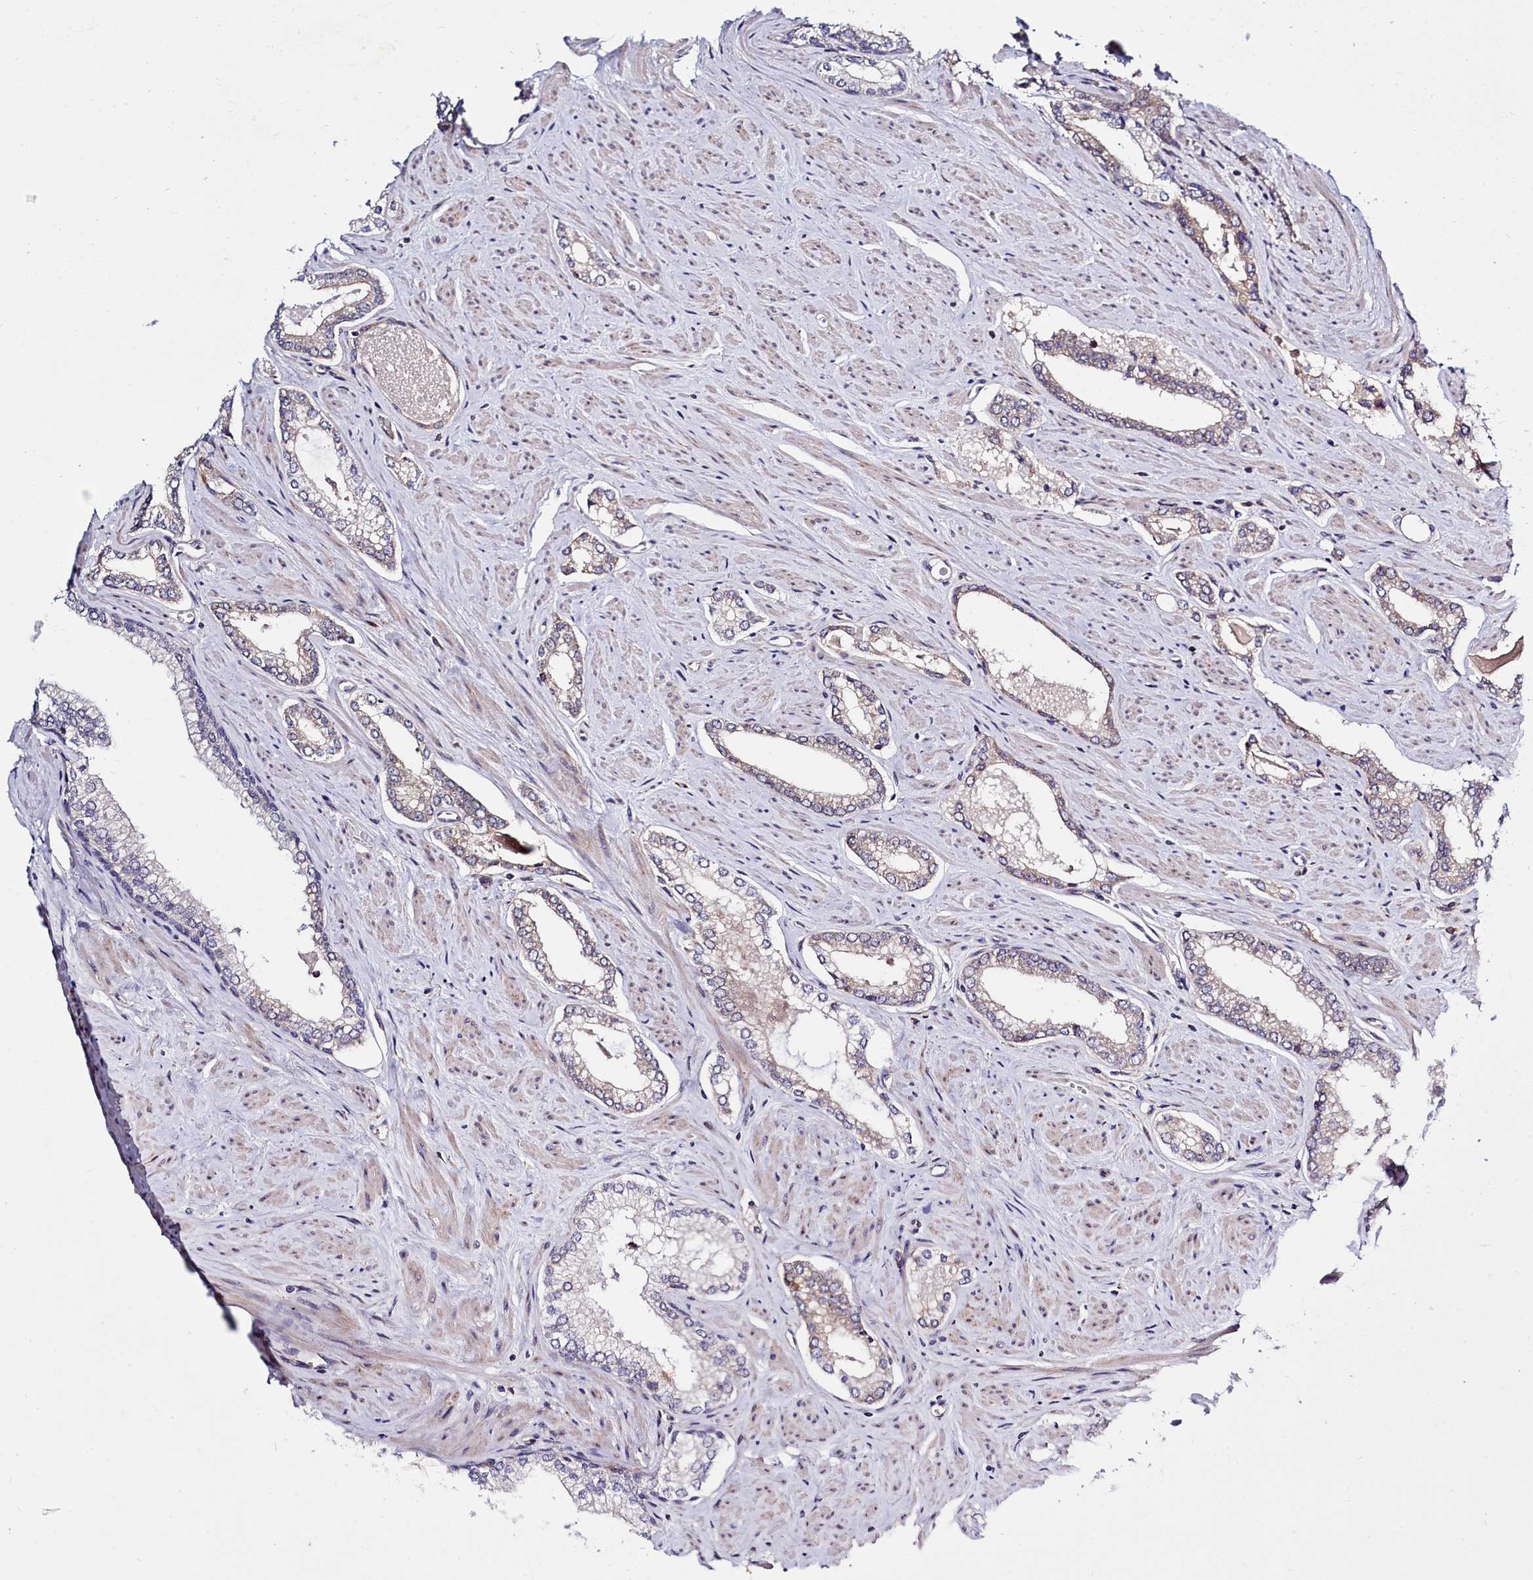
{"staining": {"intensity": "negative", "quantity": "none", "location": "none"}, "tissue": "prostate cancer", "cell_type": "Tumor cells", "image_type": "cancer", "snomed": [{"axis": "morphology", "description": "Adenocarcinoma, Low grade"}, {"axis": "topography", "description": "Prostate and seminal vesicle, NOS"}], "caption": "Immunohistochemistry (IHC) of human prostate low-grade adenocarcinoma shows no expression in tumor cells.", "gene": "RAPGEF4", "patient": {"sex": "male", "age": 60}}